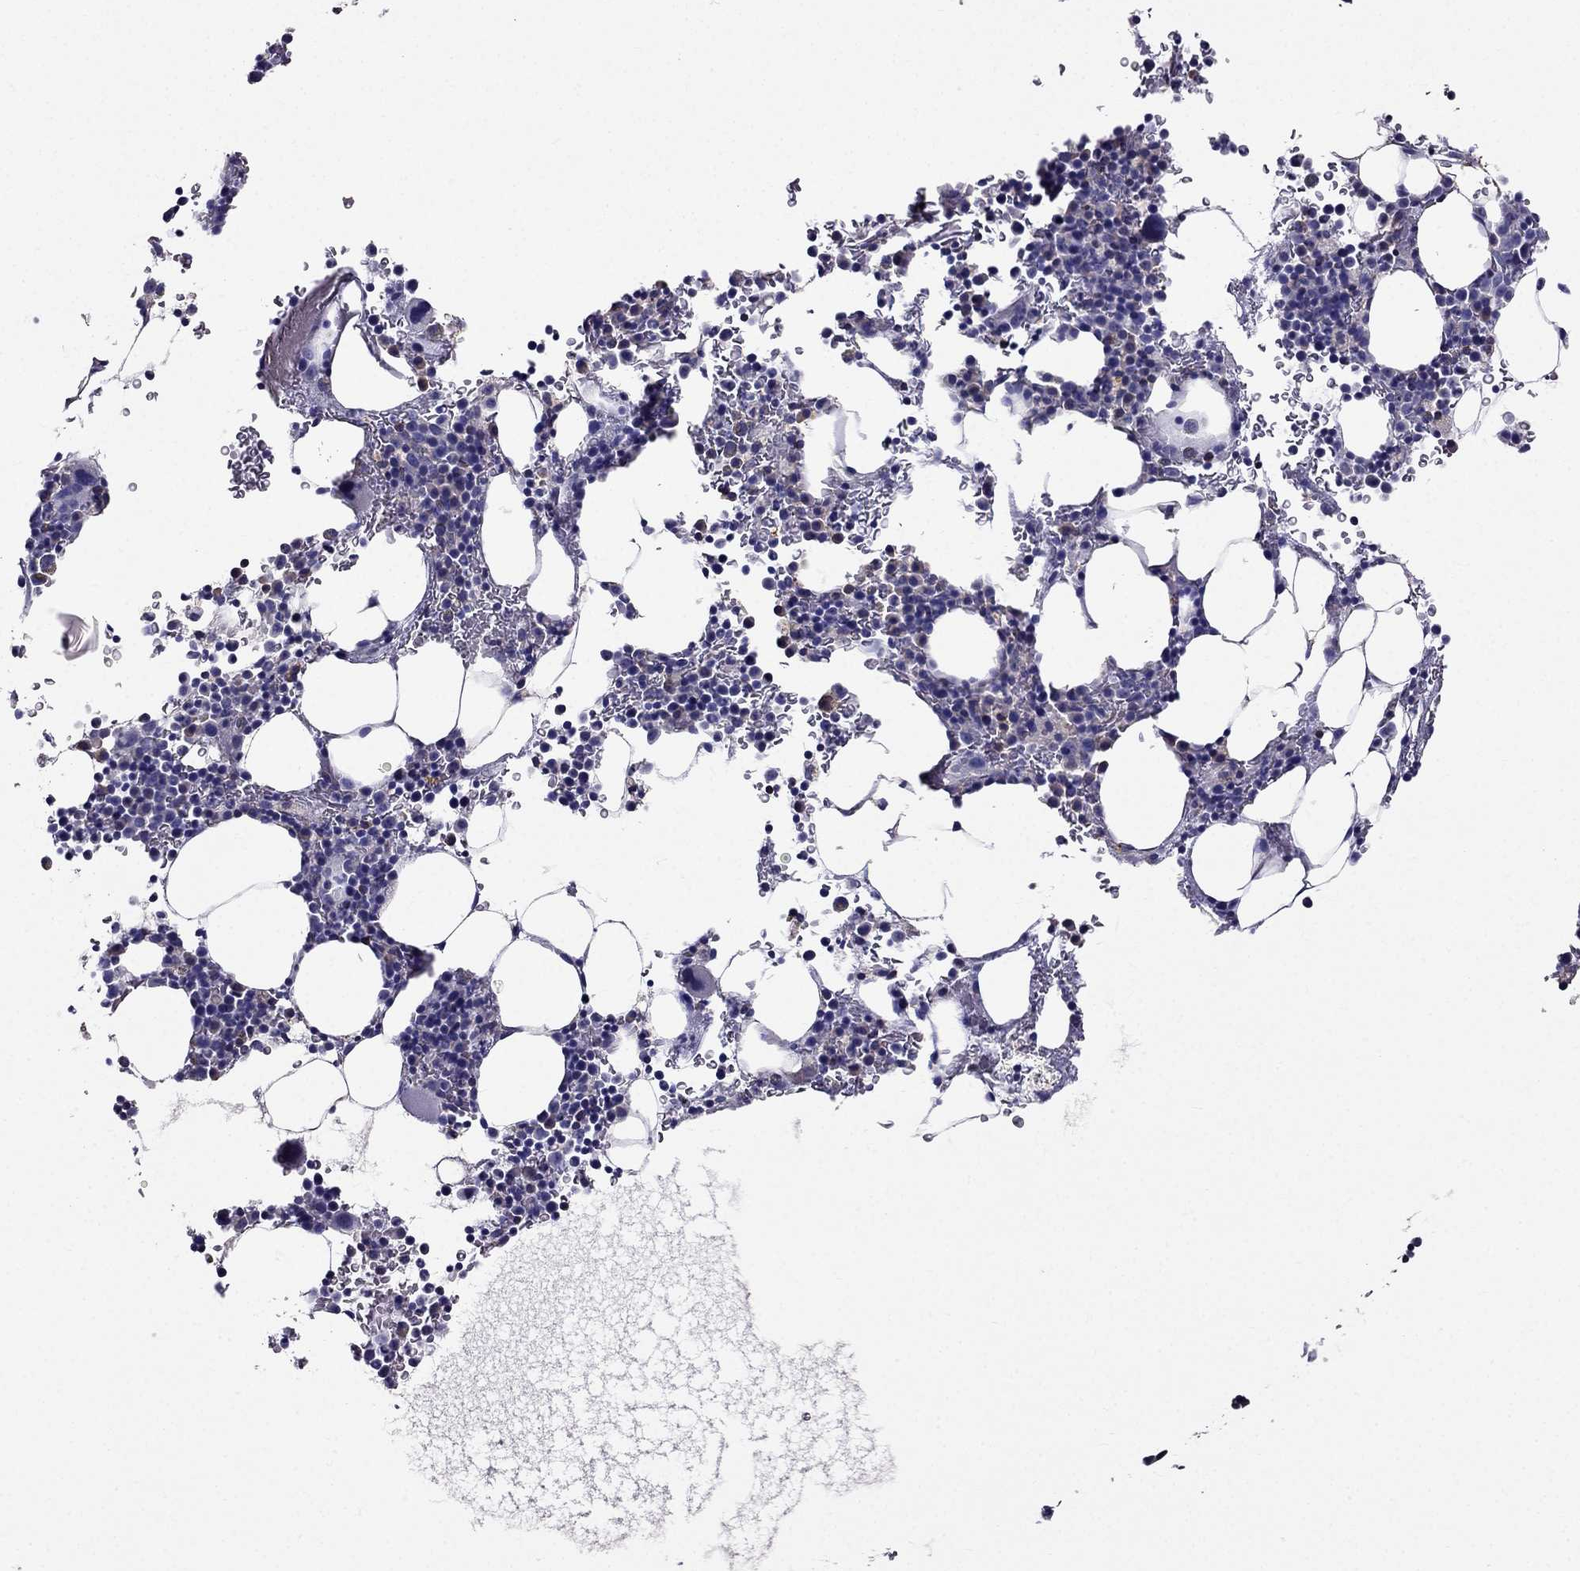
{"staining": {"intensity": "weak", "quantity": "<25%", "location": "cytoplasmic/membranous"}, "tissue": "bone marrow", "cell_type": "Hematopoietic cells", "image_type": "normal", "snomed": [{"axis": "morphology", "description": "Normal tissue, NOS"}, {"axis": "topography", "description": "Bone marrow"}], "caption": "The image displays no staining of hematopoietic cells in normal bone marrow.", "gene": "AAK1", "patient": {"sex": "male", "age": 77}}